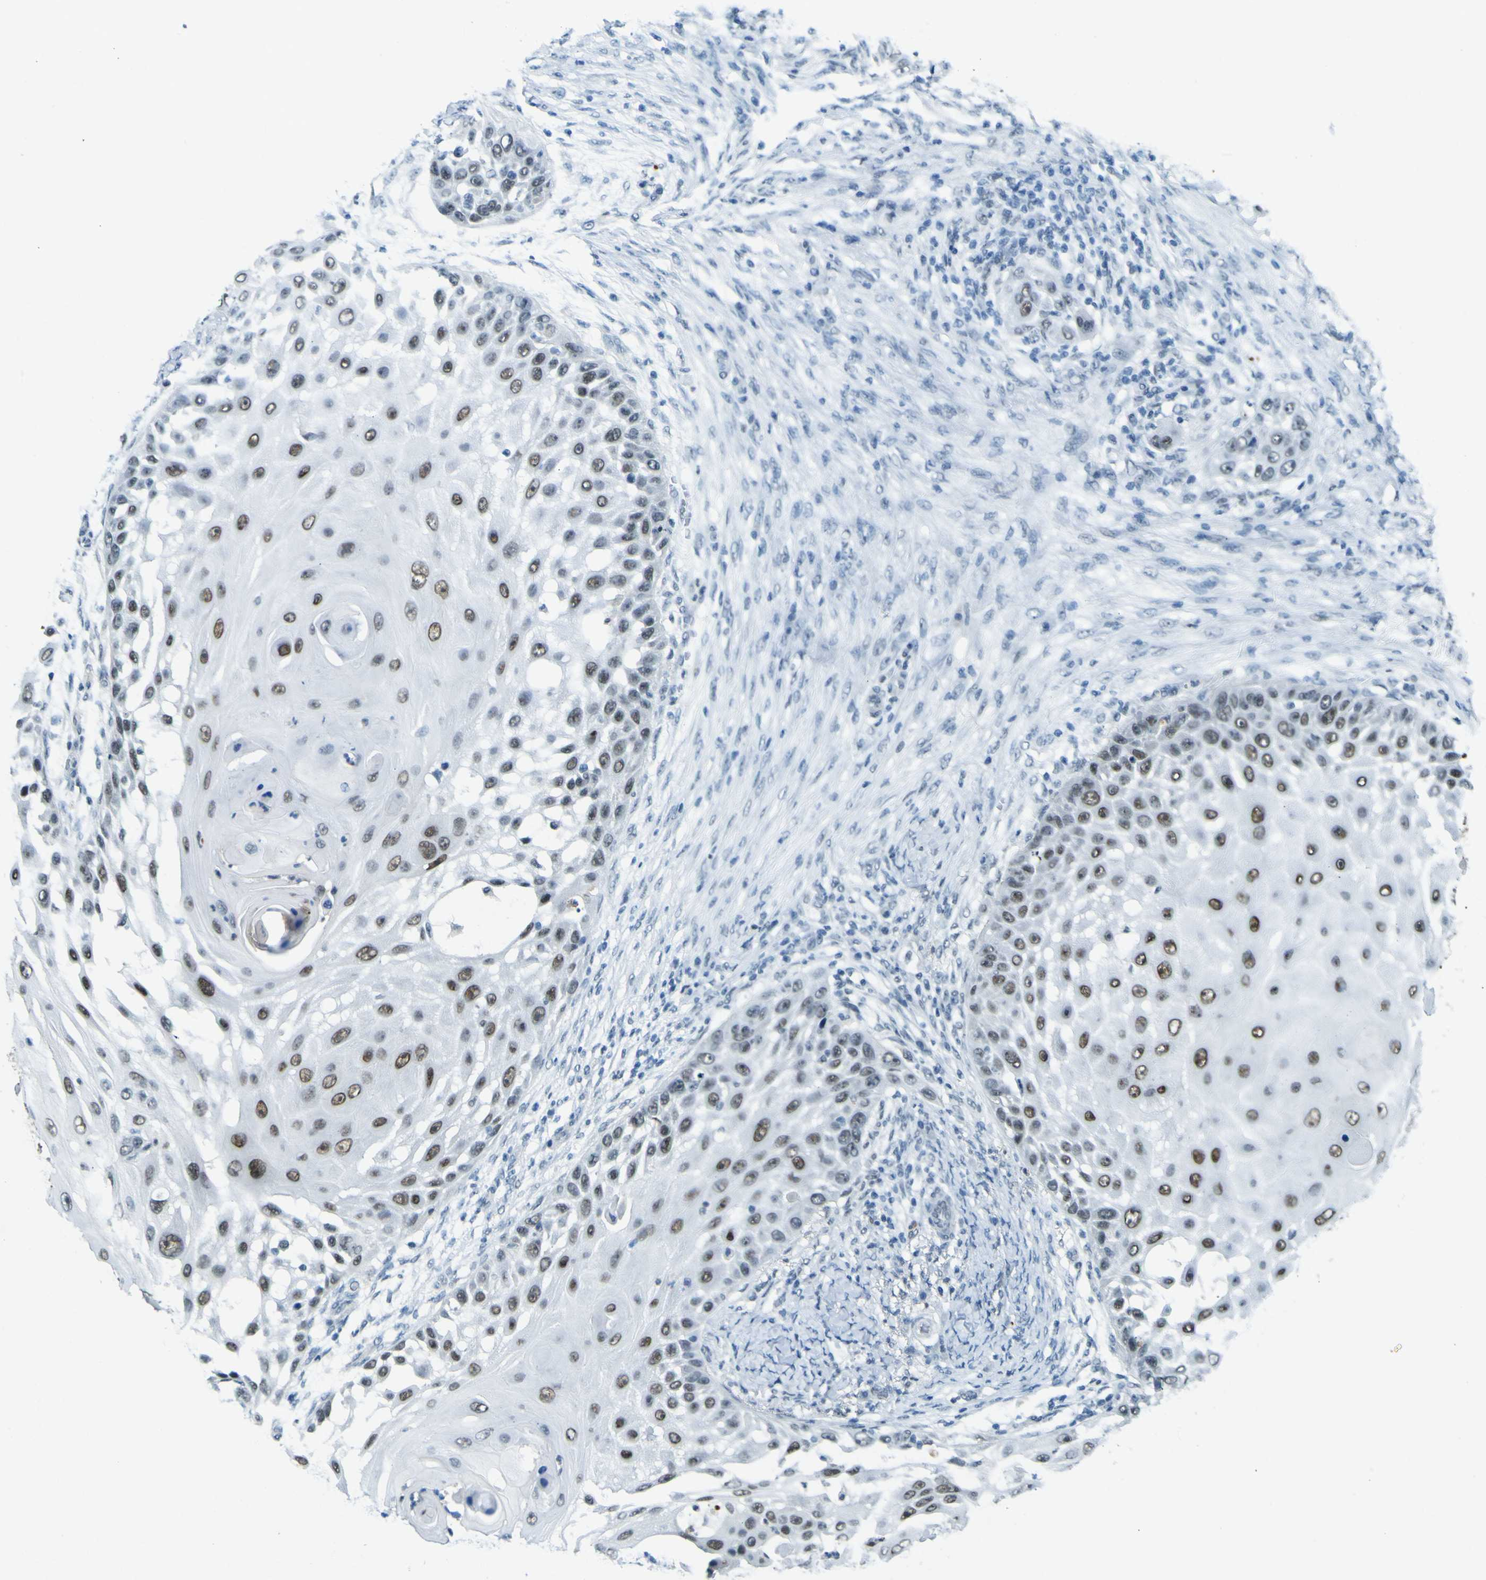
{"staining": {"intensity": "moderate", "quantity": ">75%", "location": "nuclear"}, "tissue": "skin cancer", "cell_type": "Tumor cells", "image_type": "cancer", "snomed": [{"axis": "morphology", "description": "Squamous cell carcinoma, NOS"}, {"axis": "topography", "description": "Skin"}], "caption": "A medium amount of moderate nuclear expression is present in about >75% of tumor cells in skin cancer tissue.", "gene": "CEBPG", "patient": {"sex": "female", "age": 44}}